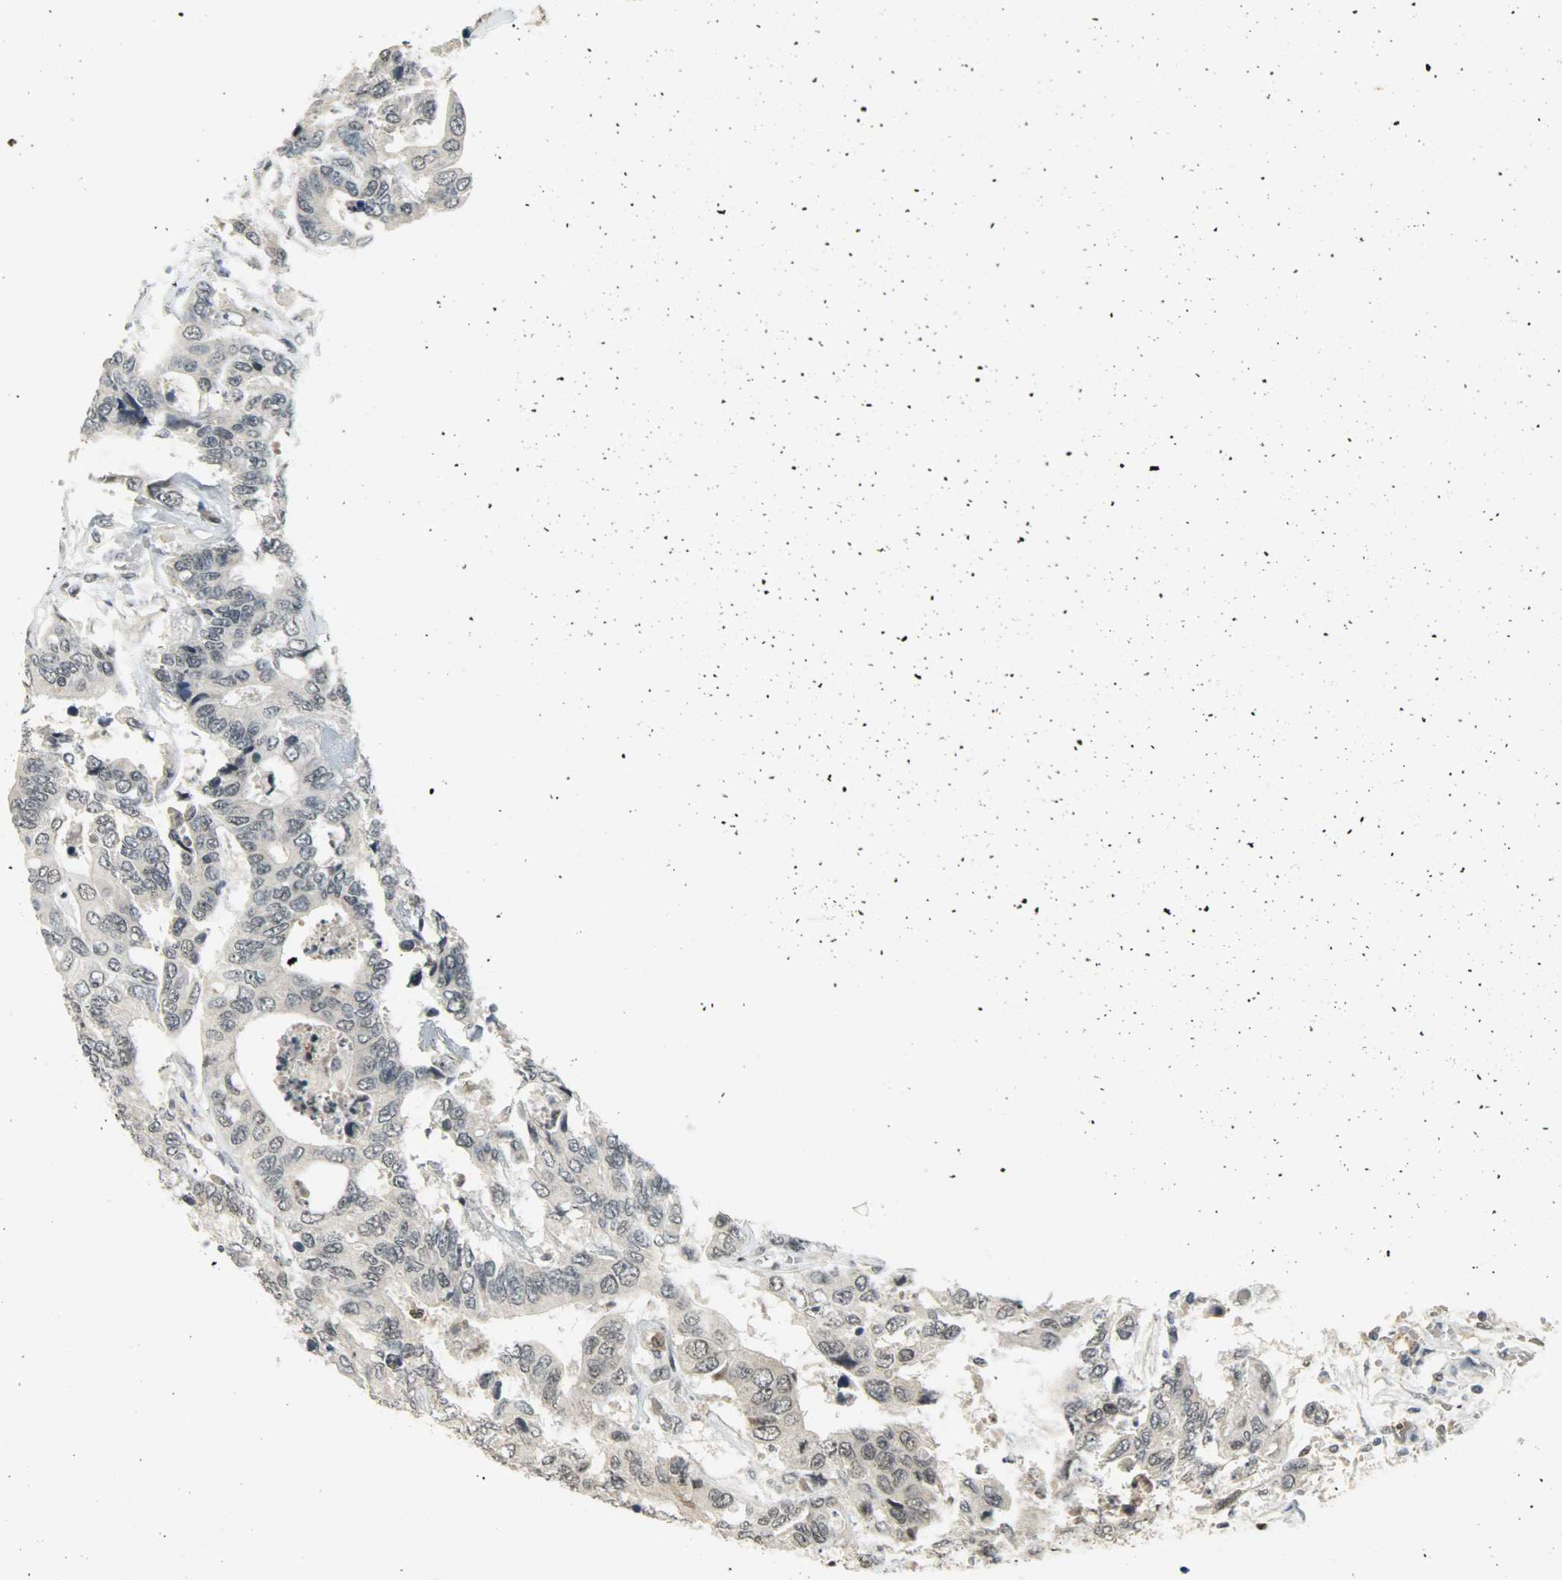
{"staining": {"intensity": "weak", "quantity": "<25%", "location": "nuclear"}, "tissue": "colorectal cancer", "cell_type": "Tumor cells", "image_type": "cancer", "snomed": [{"axis": "morphology", "description": "Adenocarcinoma, NOS"}, {"axis": "topography", "description": "Rectum"}], "caption": "Immunohistochemical staining of colorectal adenocarcinoma exhibits no significant staining in tumor cells. The staining was performed using DAB to visualize the protein expression in brown, while the nuclei were stained in blue with hematoxylin (Magnification: 20x).", "gene": "SMARCA5", "patient": {"sex": "male", "age": 55}}